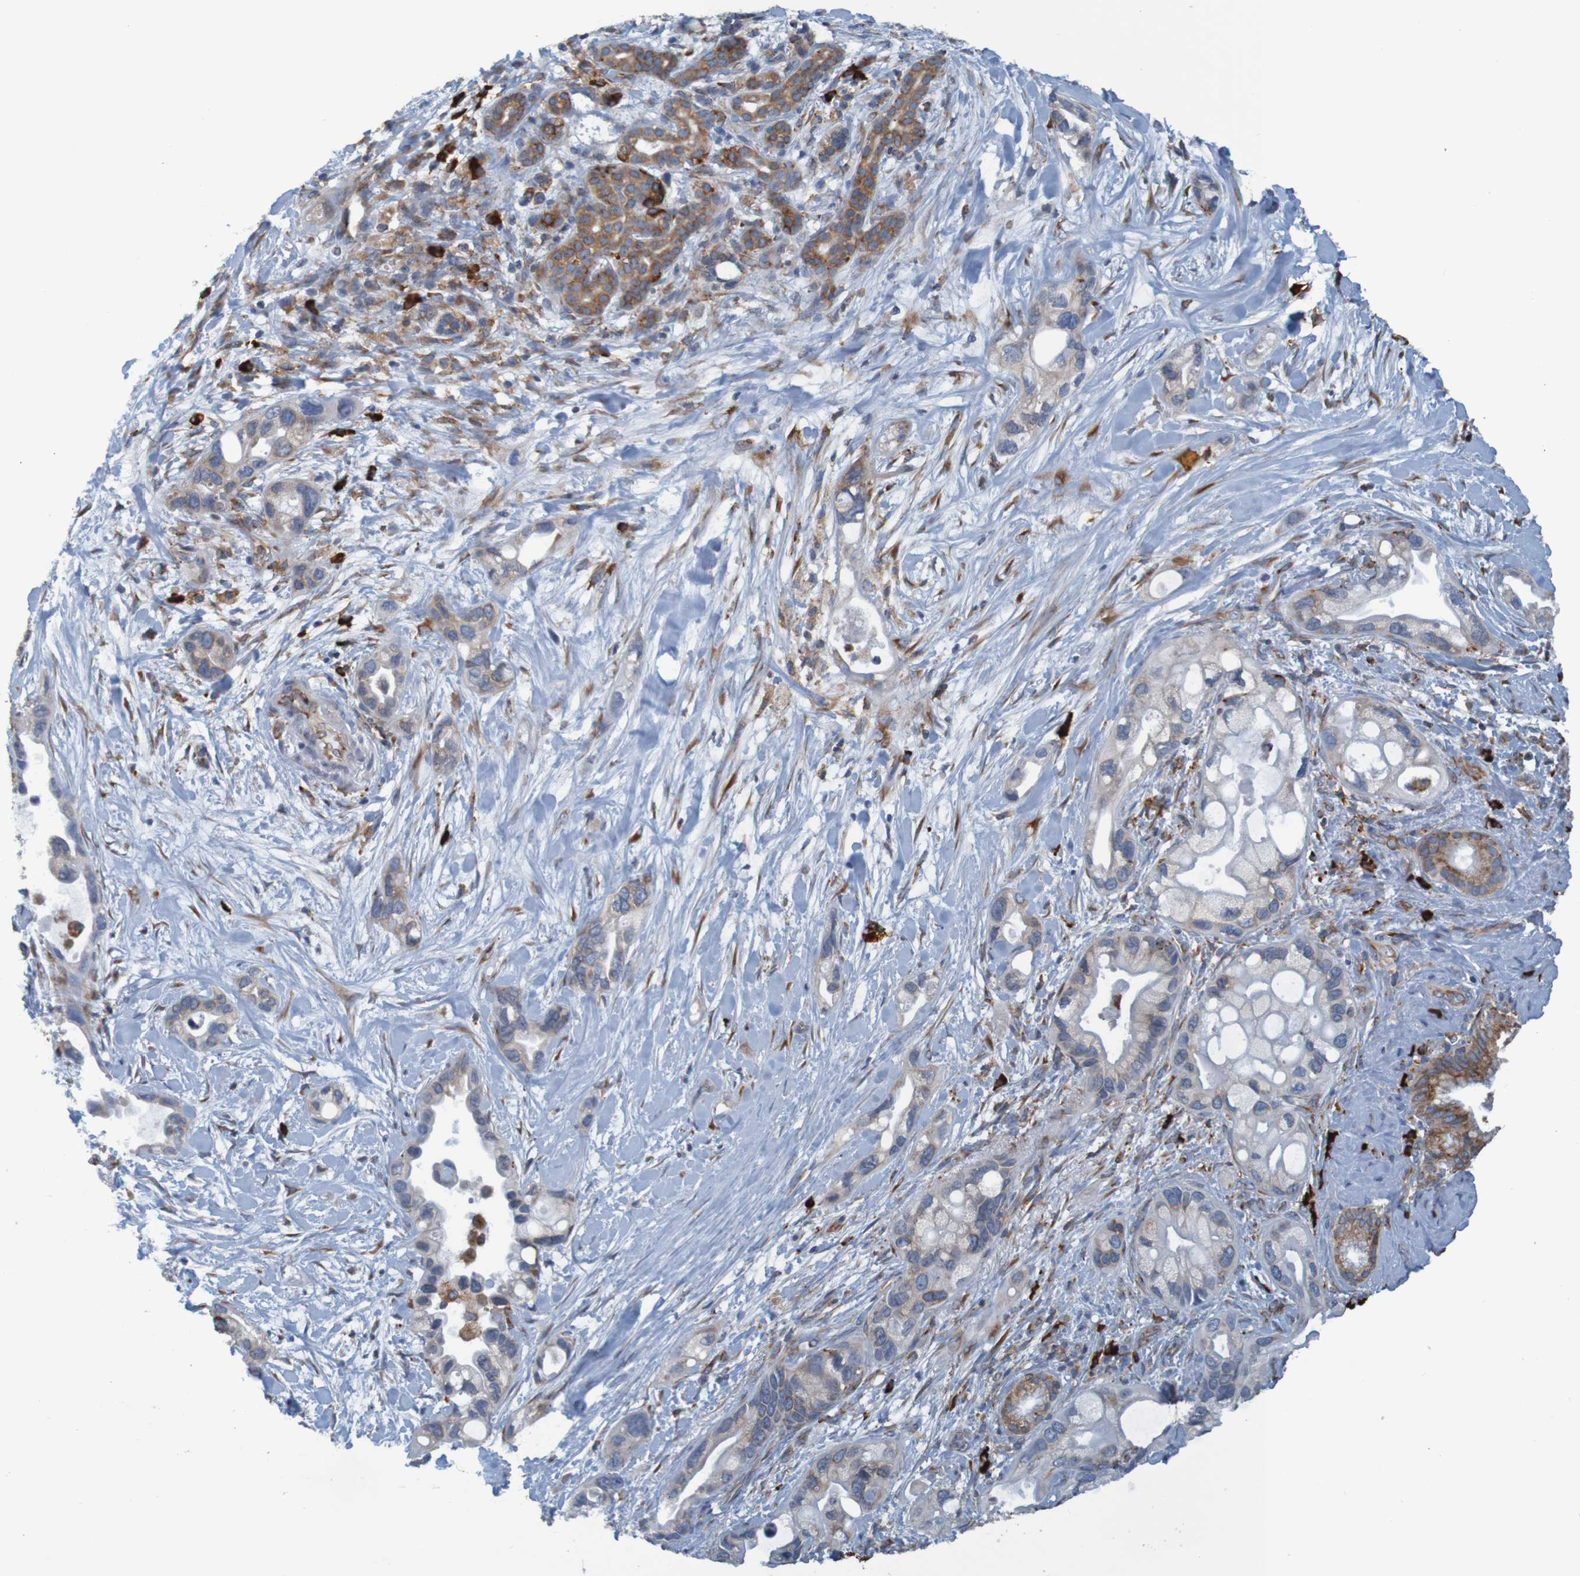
{"staining": {"intensity": "strong", "quantity": "25%-75%", "location": "cytoplasmic/membranous"}, "tissue": "pancreatic cancer", "cell_type": "Tumor cells", "image_type": "cancer", "snomed": [{"axis": "morphology", "description": "Adenocarcinoma, NOS"}, {"axis": "topography", "description": "Pancreas"}], "caption": "Brown immunohistochemical staining in human pancreatic cancer exhibits strong cytoplasmic/membranous expression in about 25%-75% of tumor cells. (Brightfield microscopy of DAB IHC at high magnification).", "gene": "SSR1", "patient": {"sex": "female", "age": 77}}